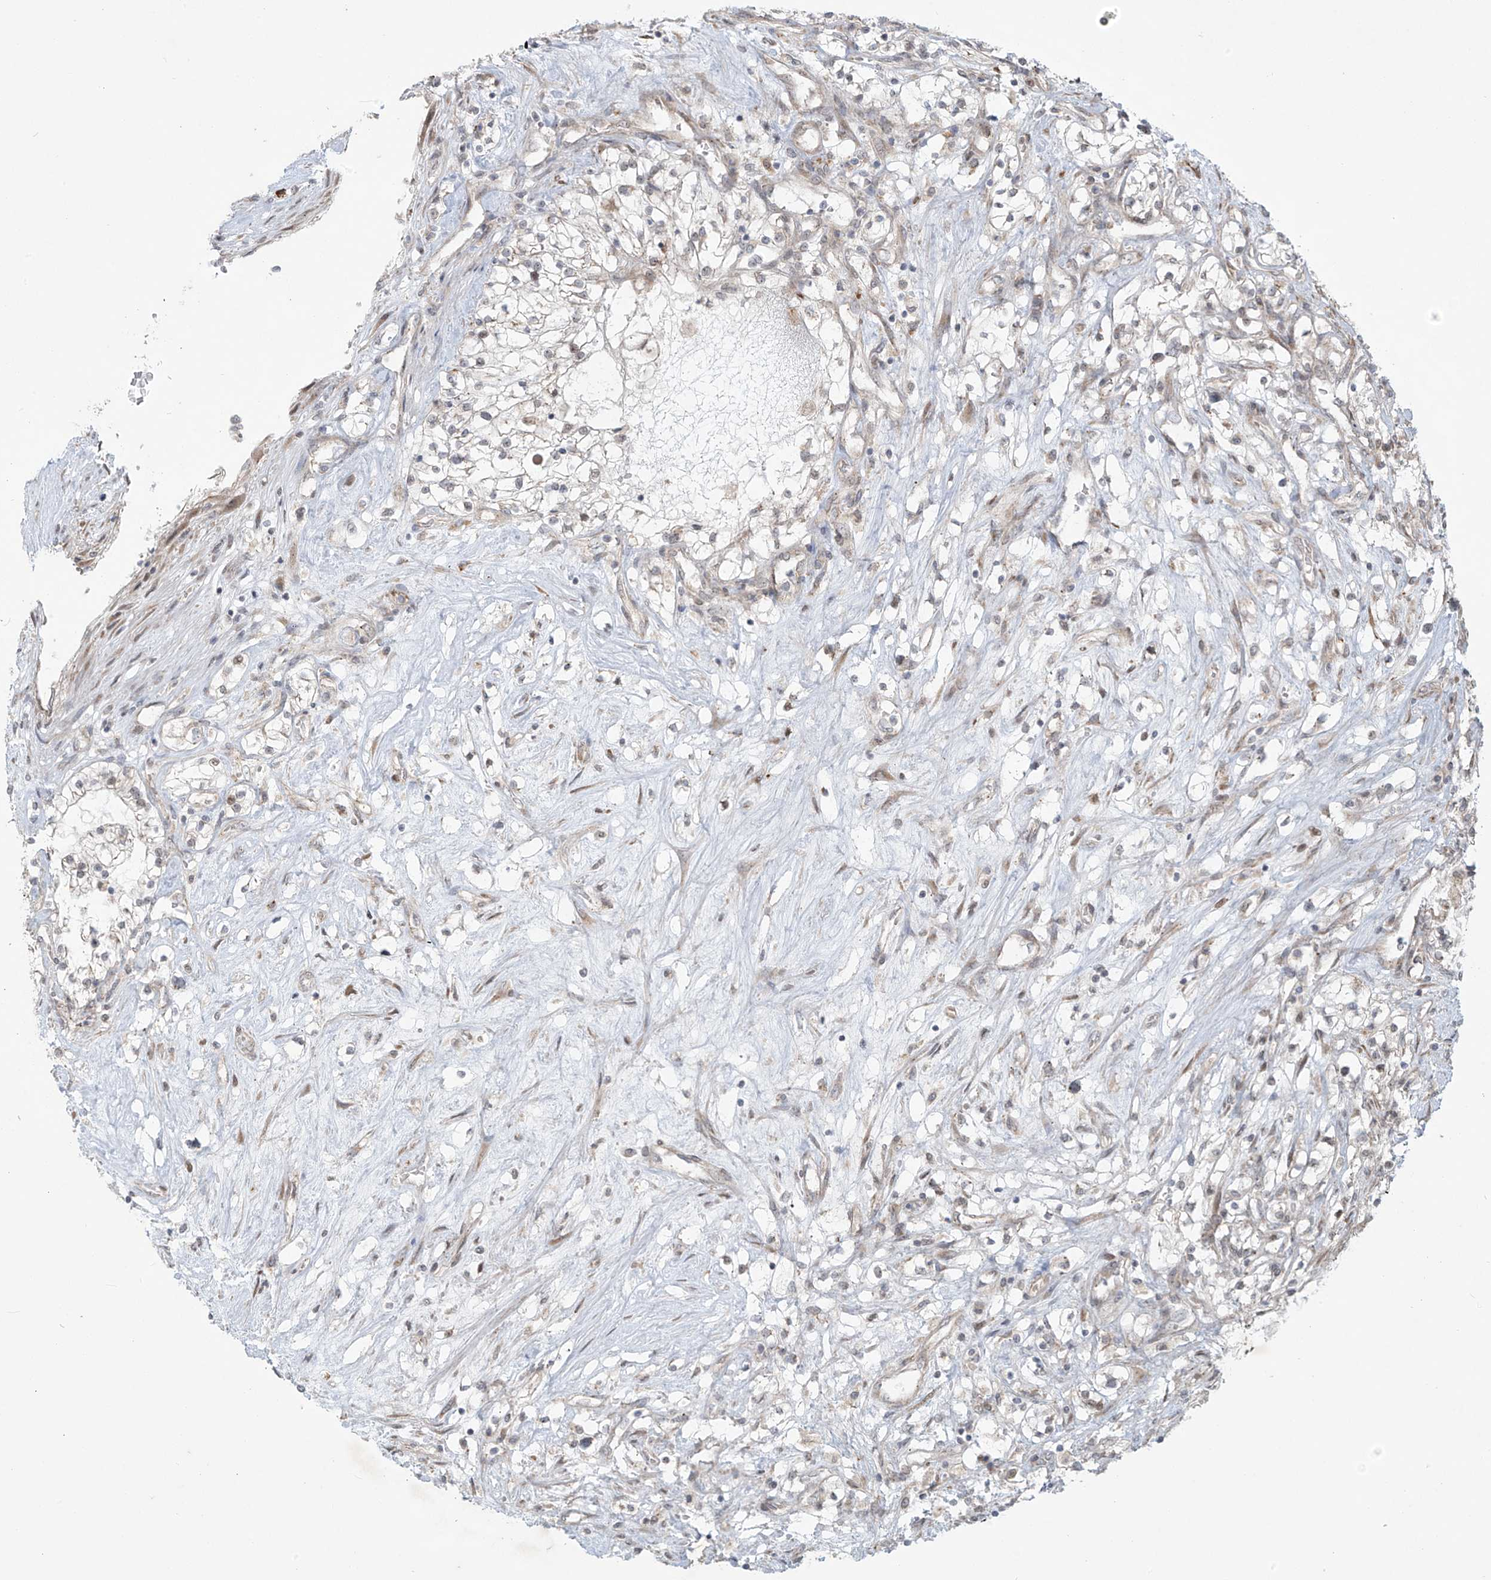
{"staining": {"intensity": "negative", "quantity": "none", "location": "none"}, "tissue": "renal cancer", "cell_type": "Tumor cells", "image_type": "cancer", "snomed": [{"axis": "morphology", "description": "Normal tissue, NOS"}, {"axis": "morphology", "description": "Adenocarcinoma, NOS"}, {"axis": "topography", "description": "Kidney"}], "caption": "High magnification brightfield microscopy of adenocarcinoma (renal) stained with DAB (3,3'-diaminobenzidine) (brown) and counterstained with hematoxylin (blue): tumor cells show no significant expression. (DAB (3,3'-diaminobenzidine) IHC with hematoxylin counter stain).", "gene": "PLEKHM3", "patient": {"sex": "male", "age": 68}}